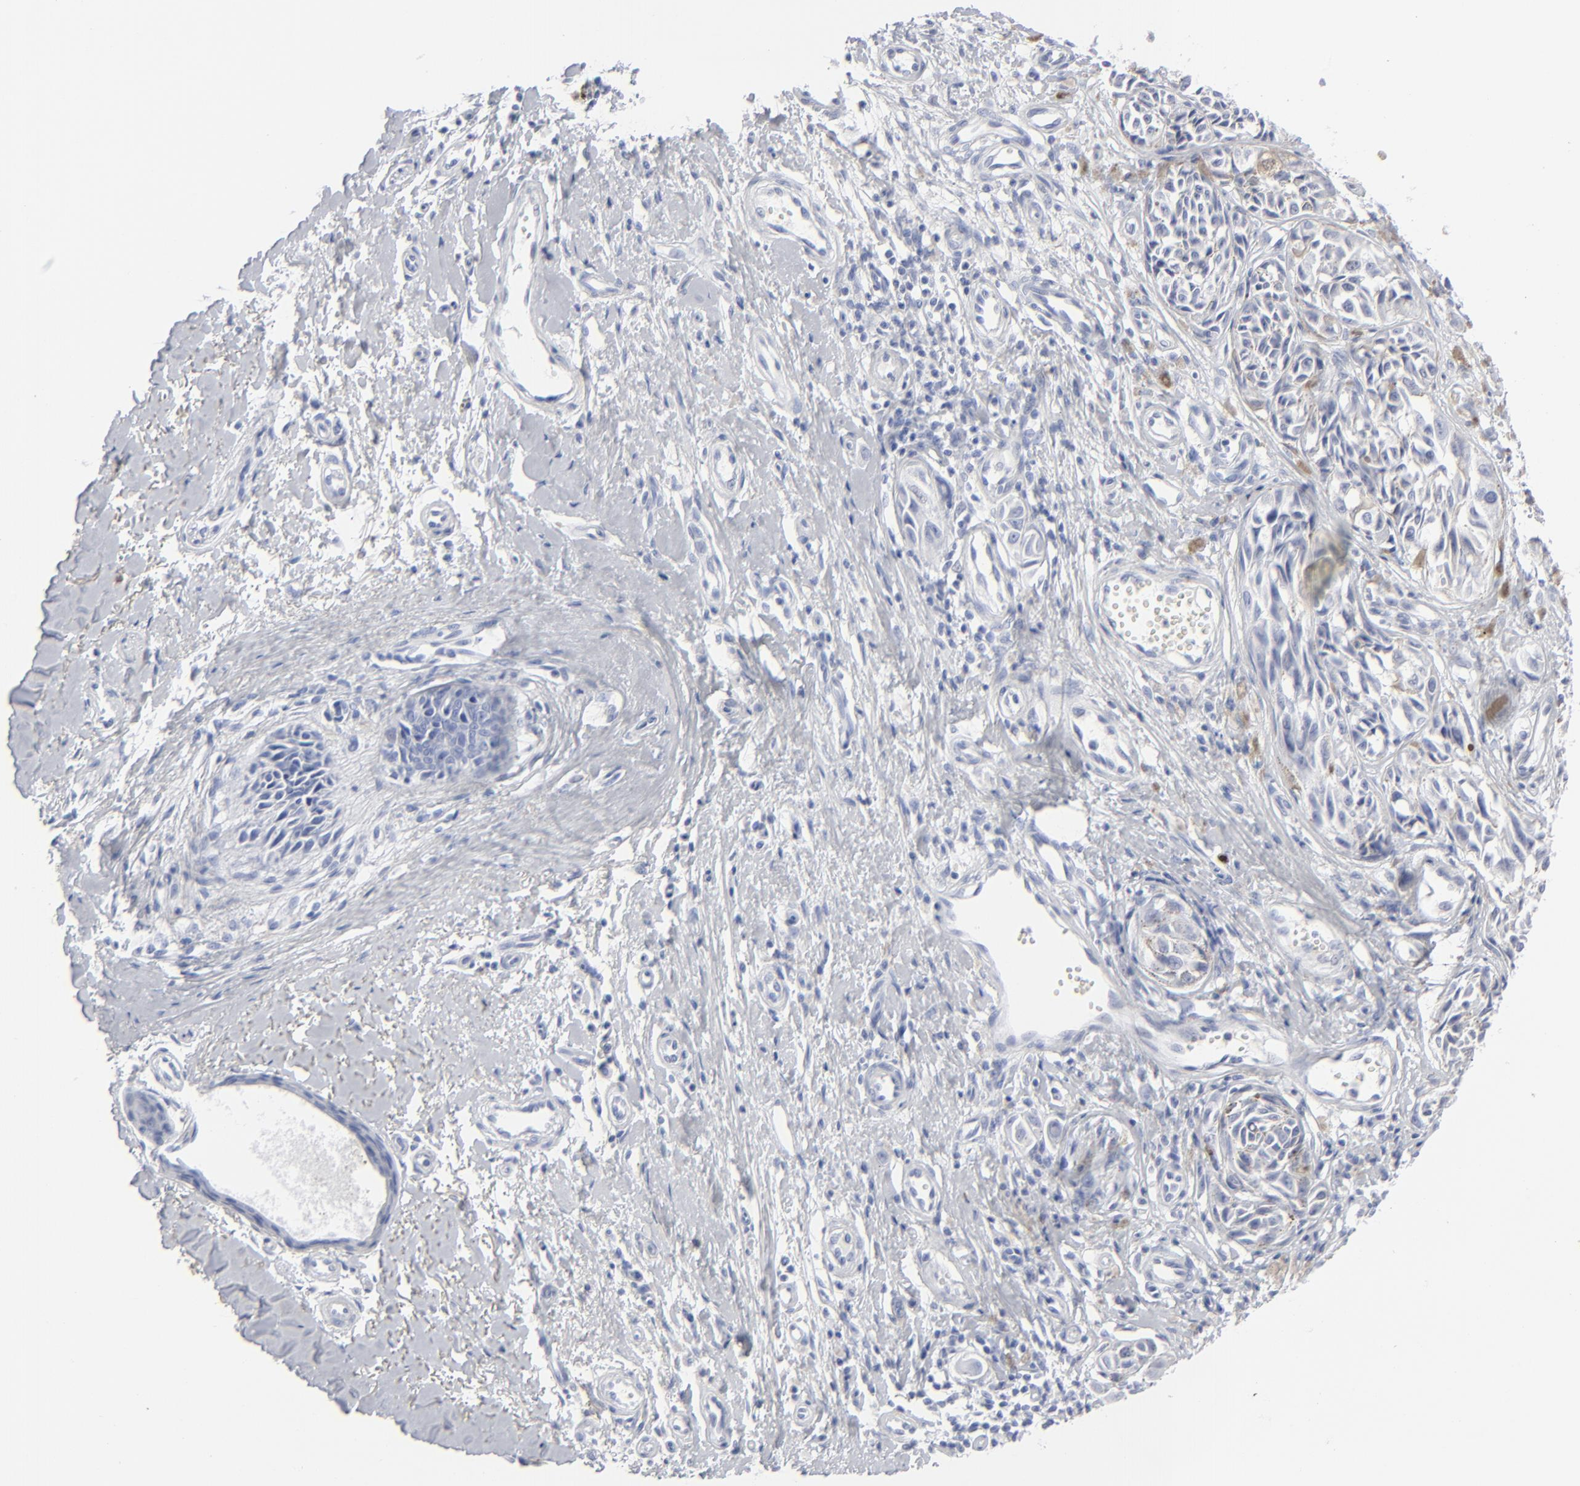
{"staining": {"intensity": "negative", "quantity": "none", "location": "none"}, "tissue": "melanoma", "cell_type": "Tumor cells", "image_type": "cancer", "snomed": [{"axis": "morphology", "description": "Malignant melanoma, NOS"}, {"axis": "topography", "description": "Skin"}], "caption": "DAB (3,3'-diaminobenzidine) immunohistochemical staining of human malignant melanoma exhibits no significant positivity in tumor cells.", "gene": "MSLN", "patient": {"sex": "male", "age": 67}}